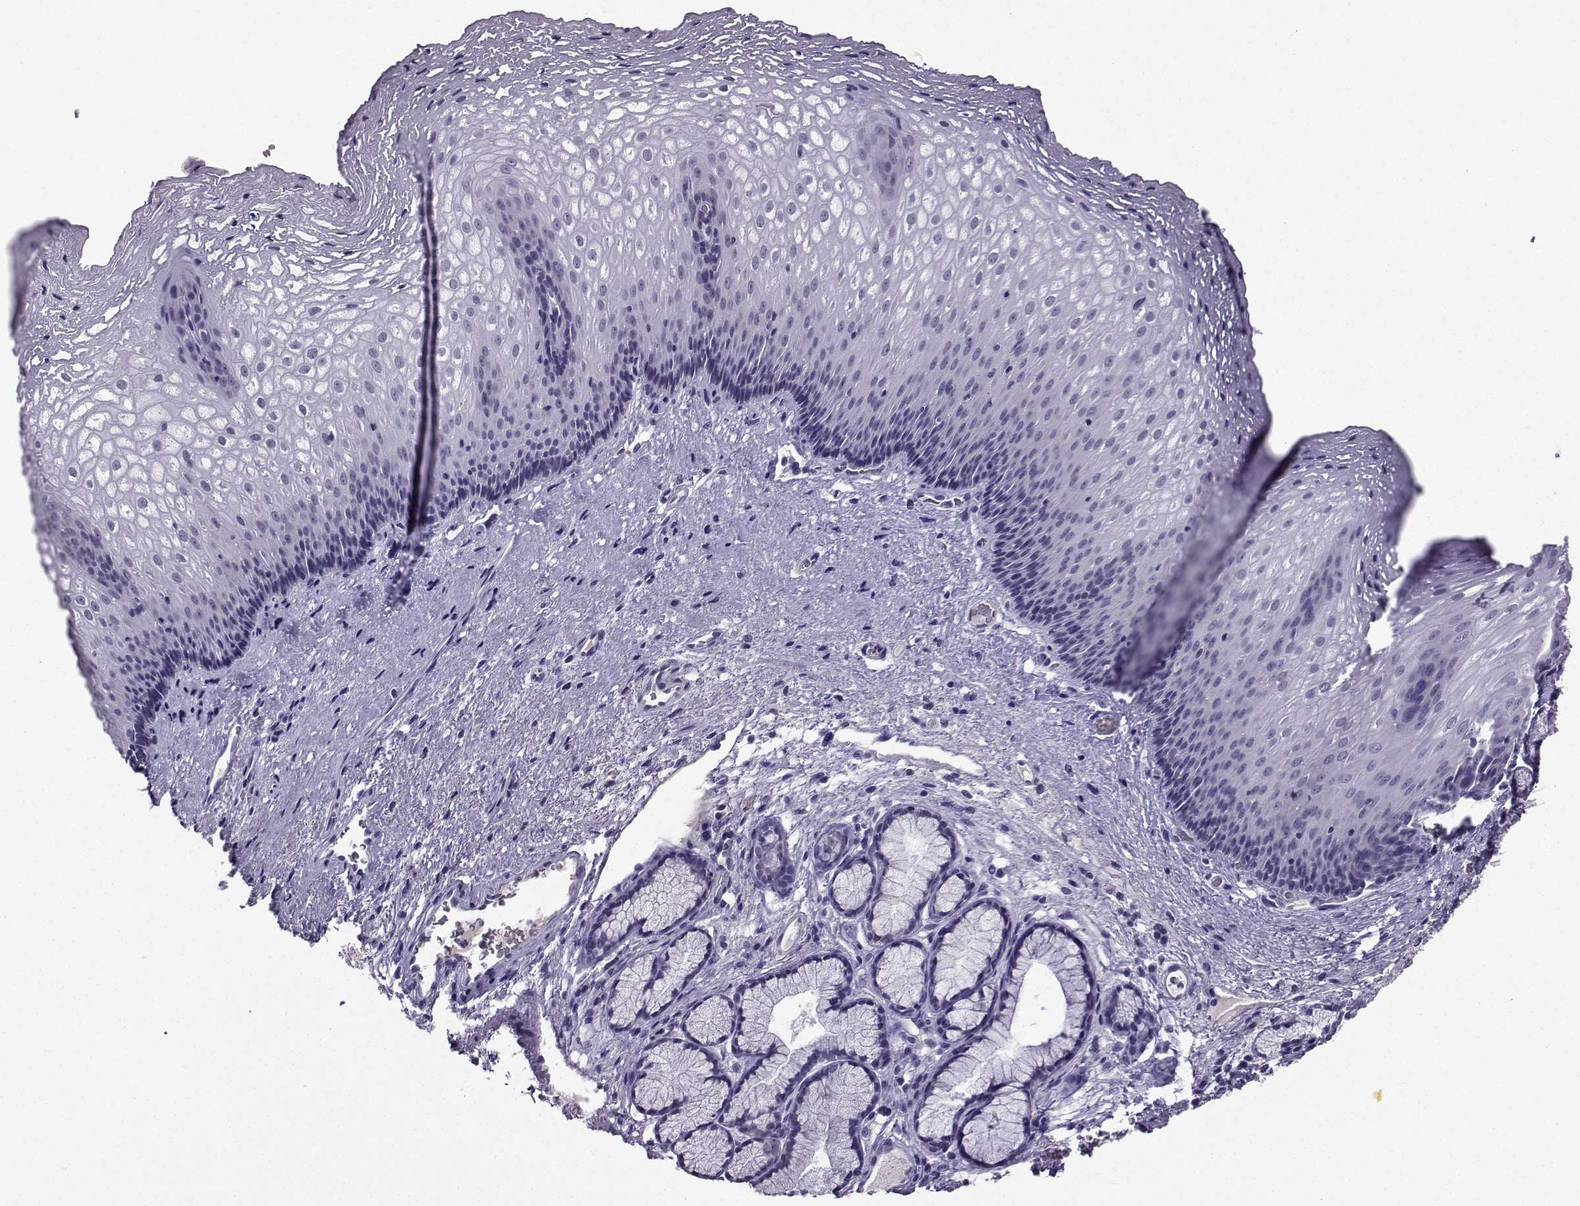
{"staining": {"intensity": "negative", "quantity": "none", "location": "none"}, "tissue": "esophagus", "cell_type": "Squamous epithelial cells", "image_type": "normal", "snomed": [{"axis": "morphology", "description": "Normal tissue, NOS"}, {"axis": "topography", "description": "Esophagus"}], "caption": "Squamous epithelial cells show no significant protein positivity in benign esophagus.", "gene": "LRFN2", "patient": {"sex": "male", "age": 76}}